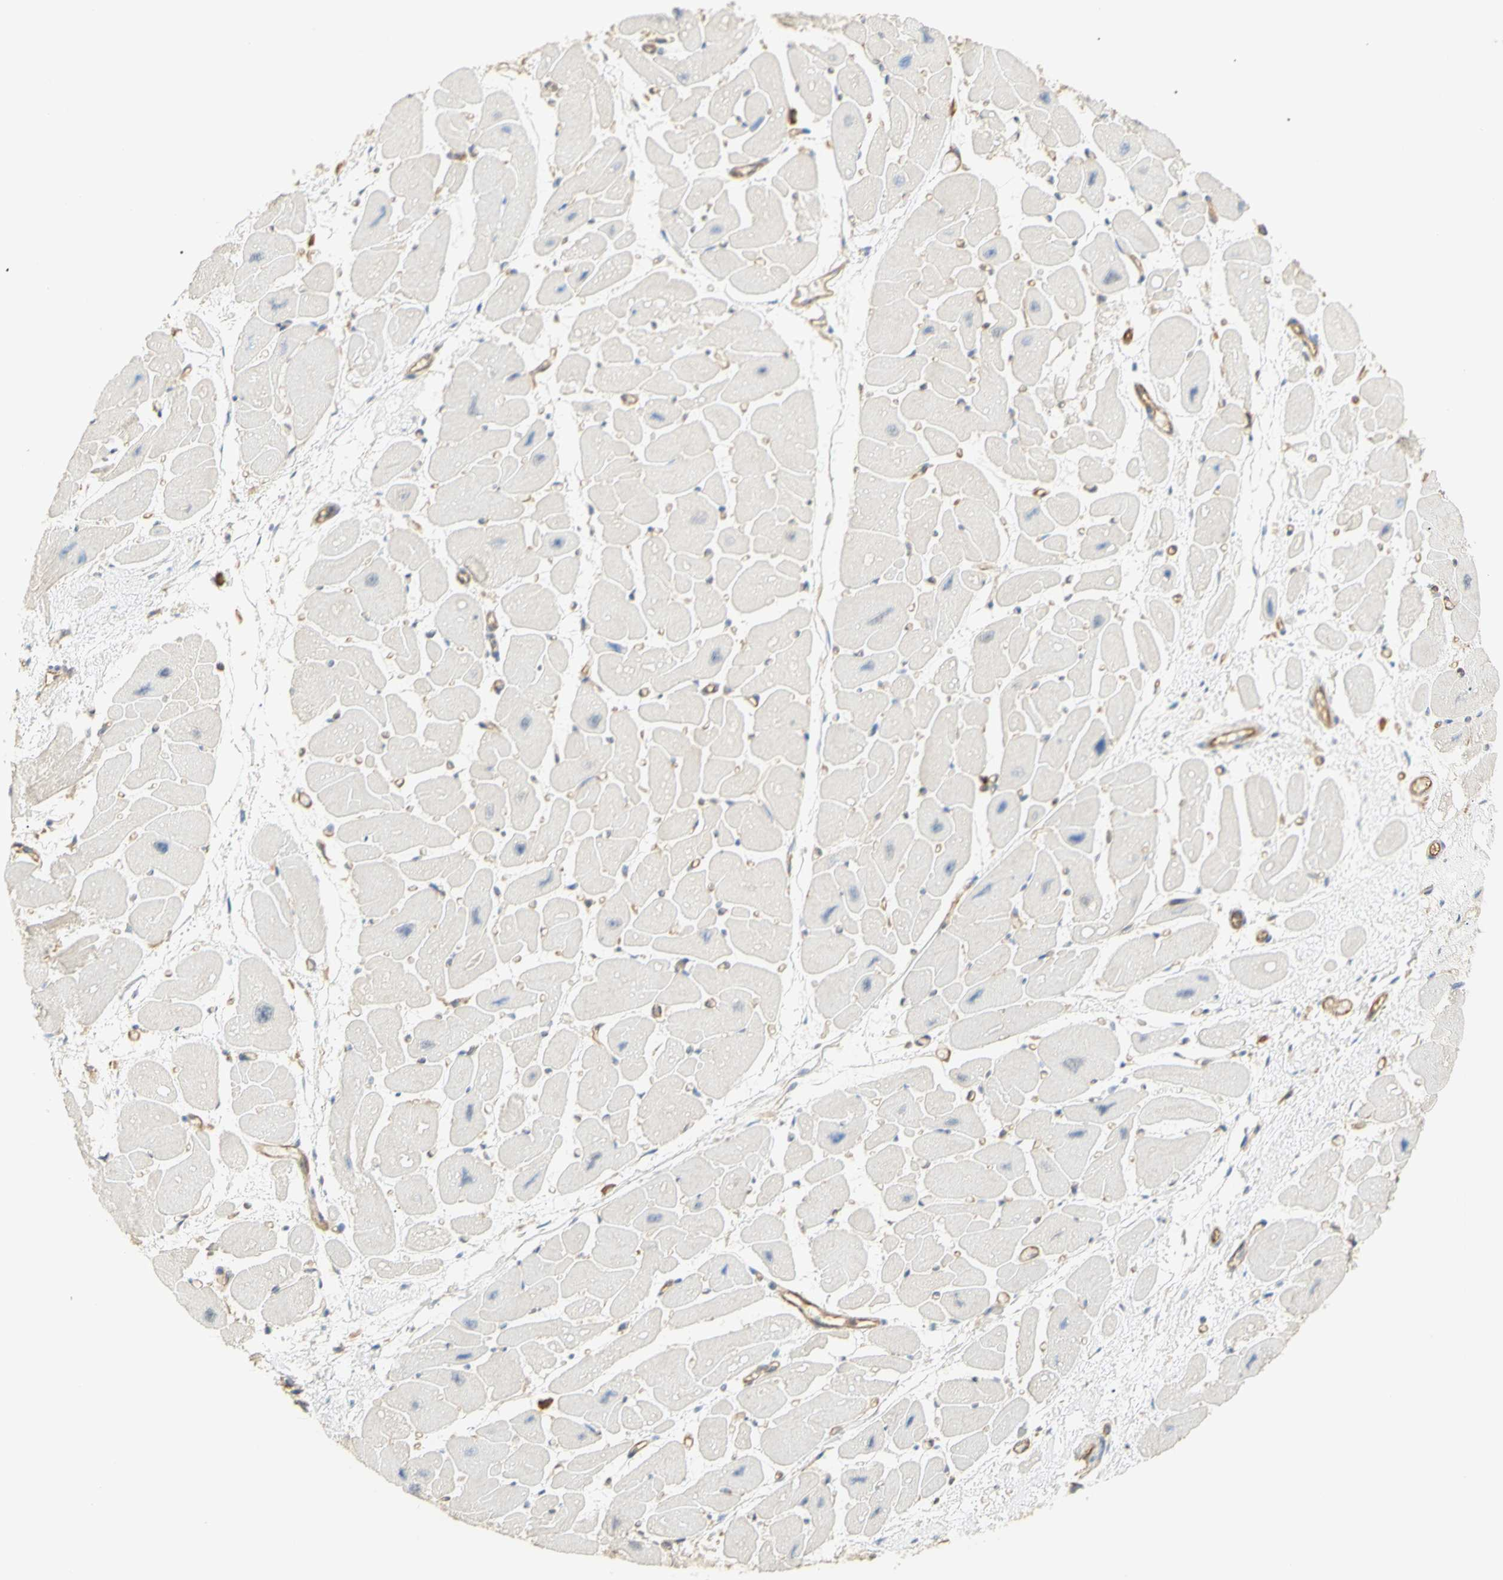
{"staining": {"intensity": "negative", "quantity": "none", "location": "none"}, "tissue": "heart muscle", "cell_type": "Cardiomyocytes", "image_type": "normal", "snomed": [{"axis": "morphology", "description": "Normal tissue, NOS"}, {"axis": "topography", "description": "Heart"}], "caption": "Immunohistochemistry (IHC) histopathology image of benign heart muscle stained for a protein (brown), which reveals no positivity in cardiomyocytes. The staining was performed using DAB to visualize the protein expression in brown, while the nuclei were stained in blue with hematoxylin (Magnification: 20x).", "gene": "KCNE4", "patient": {"sex": "female", "age": 54}}